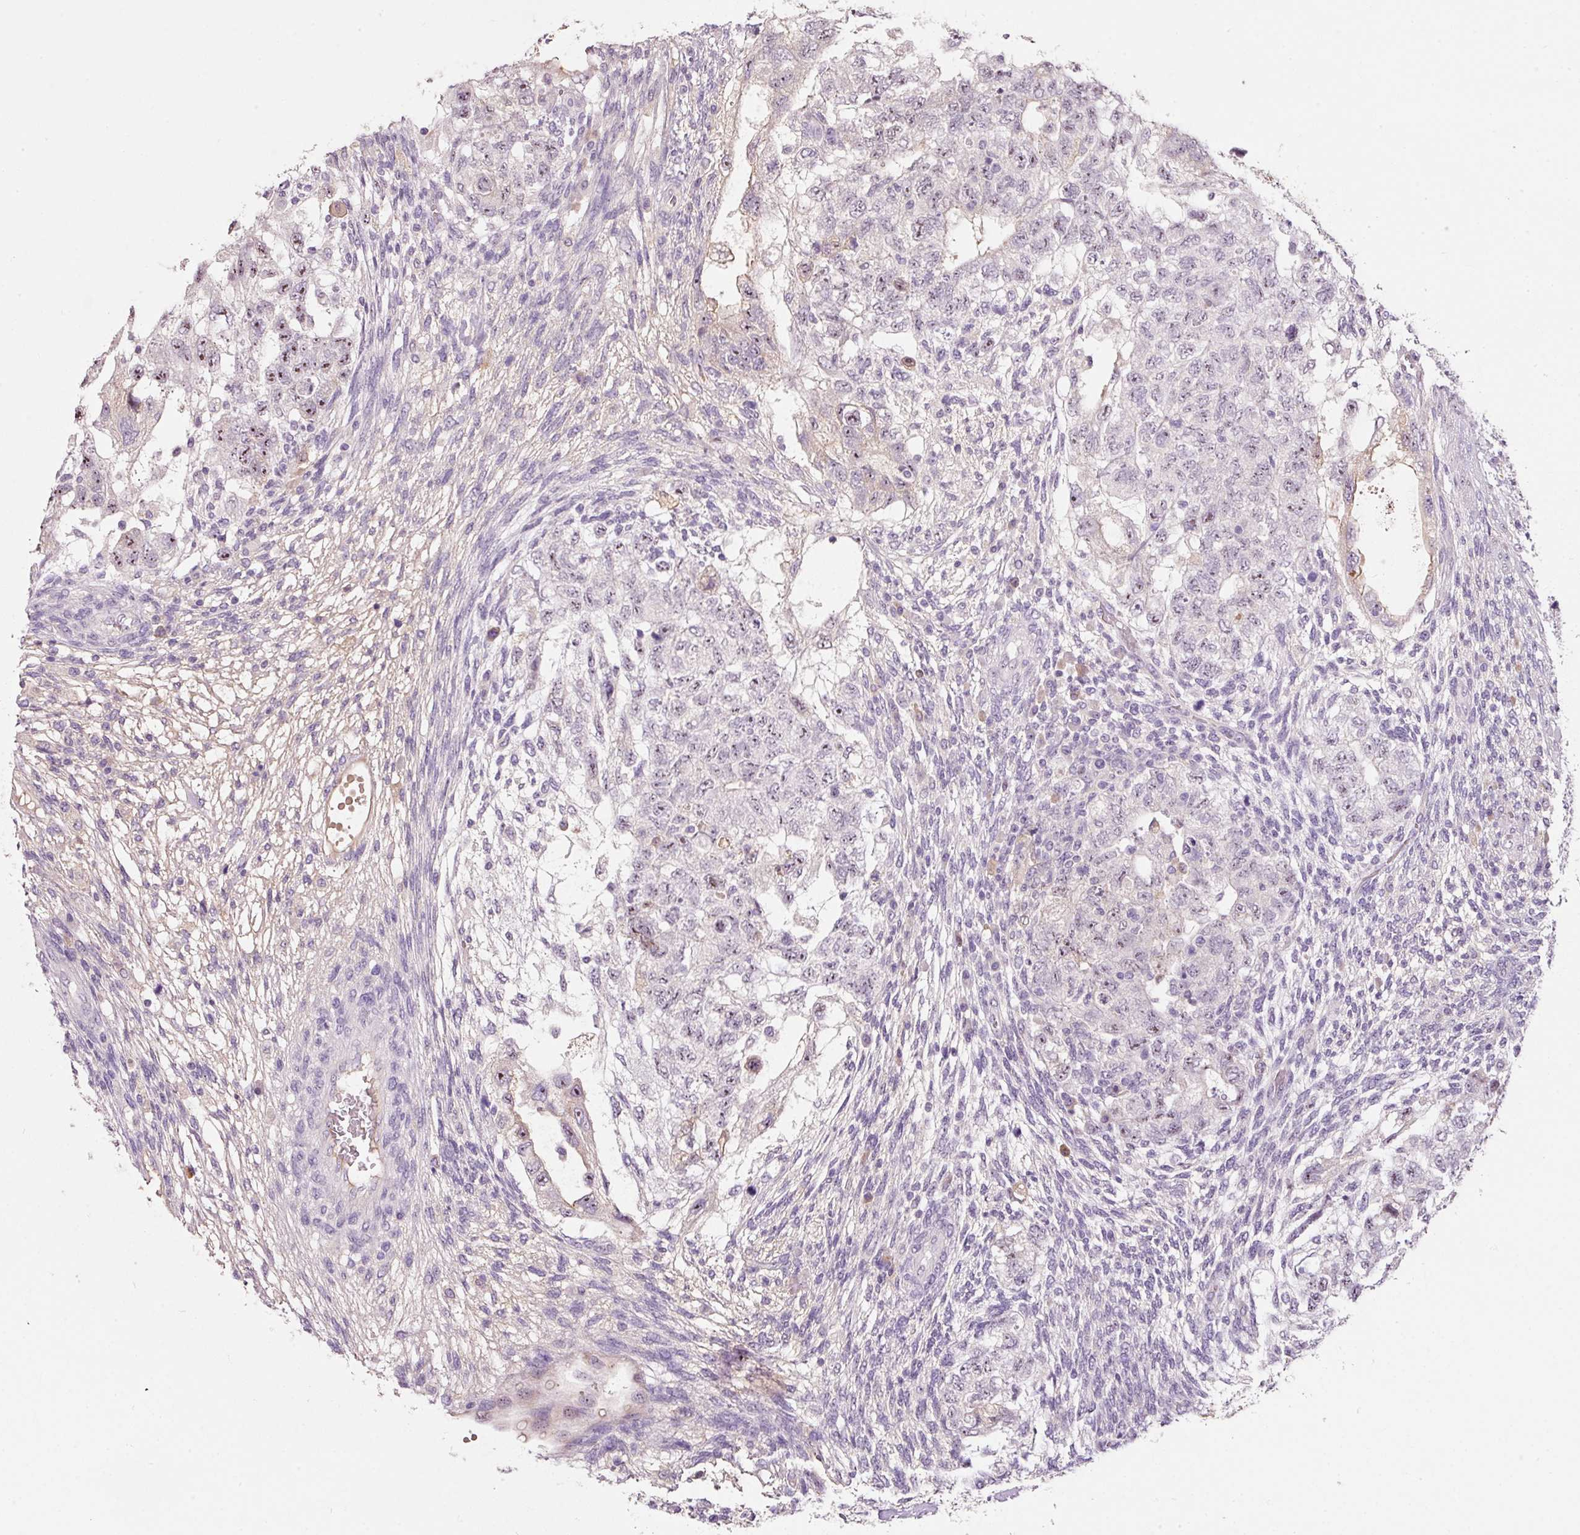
{"staining": {"intensity": "moderate", "quantity": "<25%", "location": "nuclear"}, "tissue": "testis cancer", "cell_type": "Tumor cells", "image_type": "cancer", "snomed": [{"axis": "morphology", "description": "Normal tissue, NOS"}, {"axis": "morphology", "description": "Carcinoma, Embryonal, NOS"}, {"axis": "topography", "description": "Testis"}], "caption": "A histopathology image of human testis cancer stained for a protein shows moderate nuclear brown staining in tumor cells.", "gene": "TMEM37", "patient": {"sex": "male", "age": 36}}